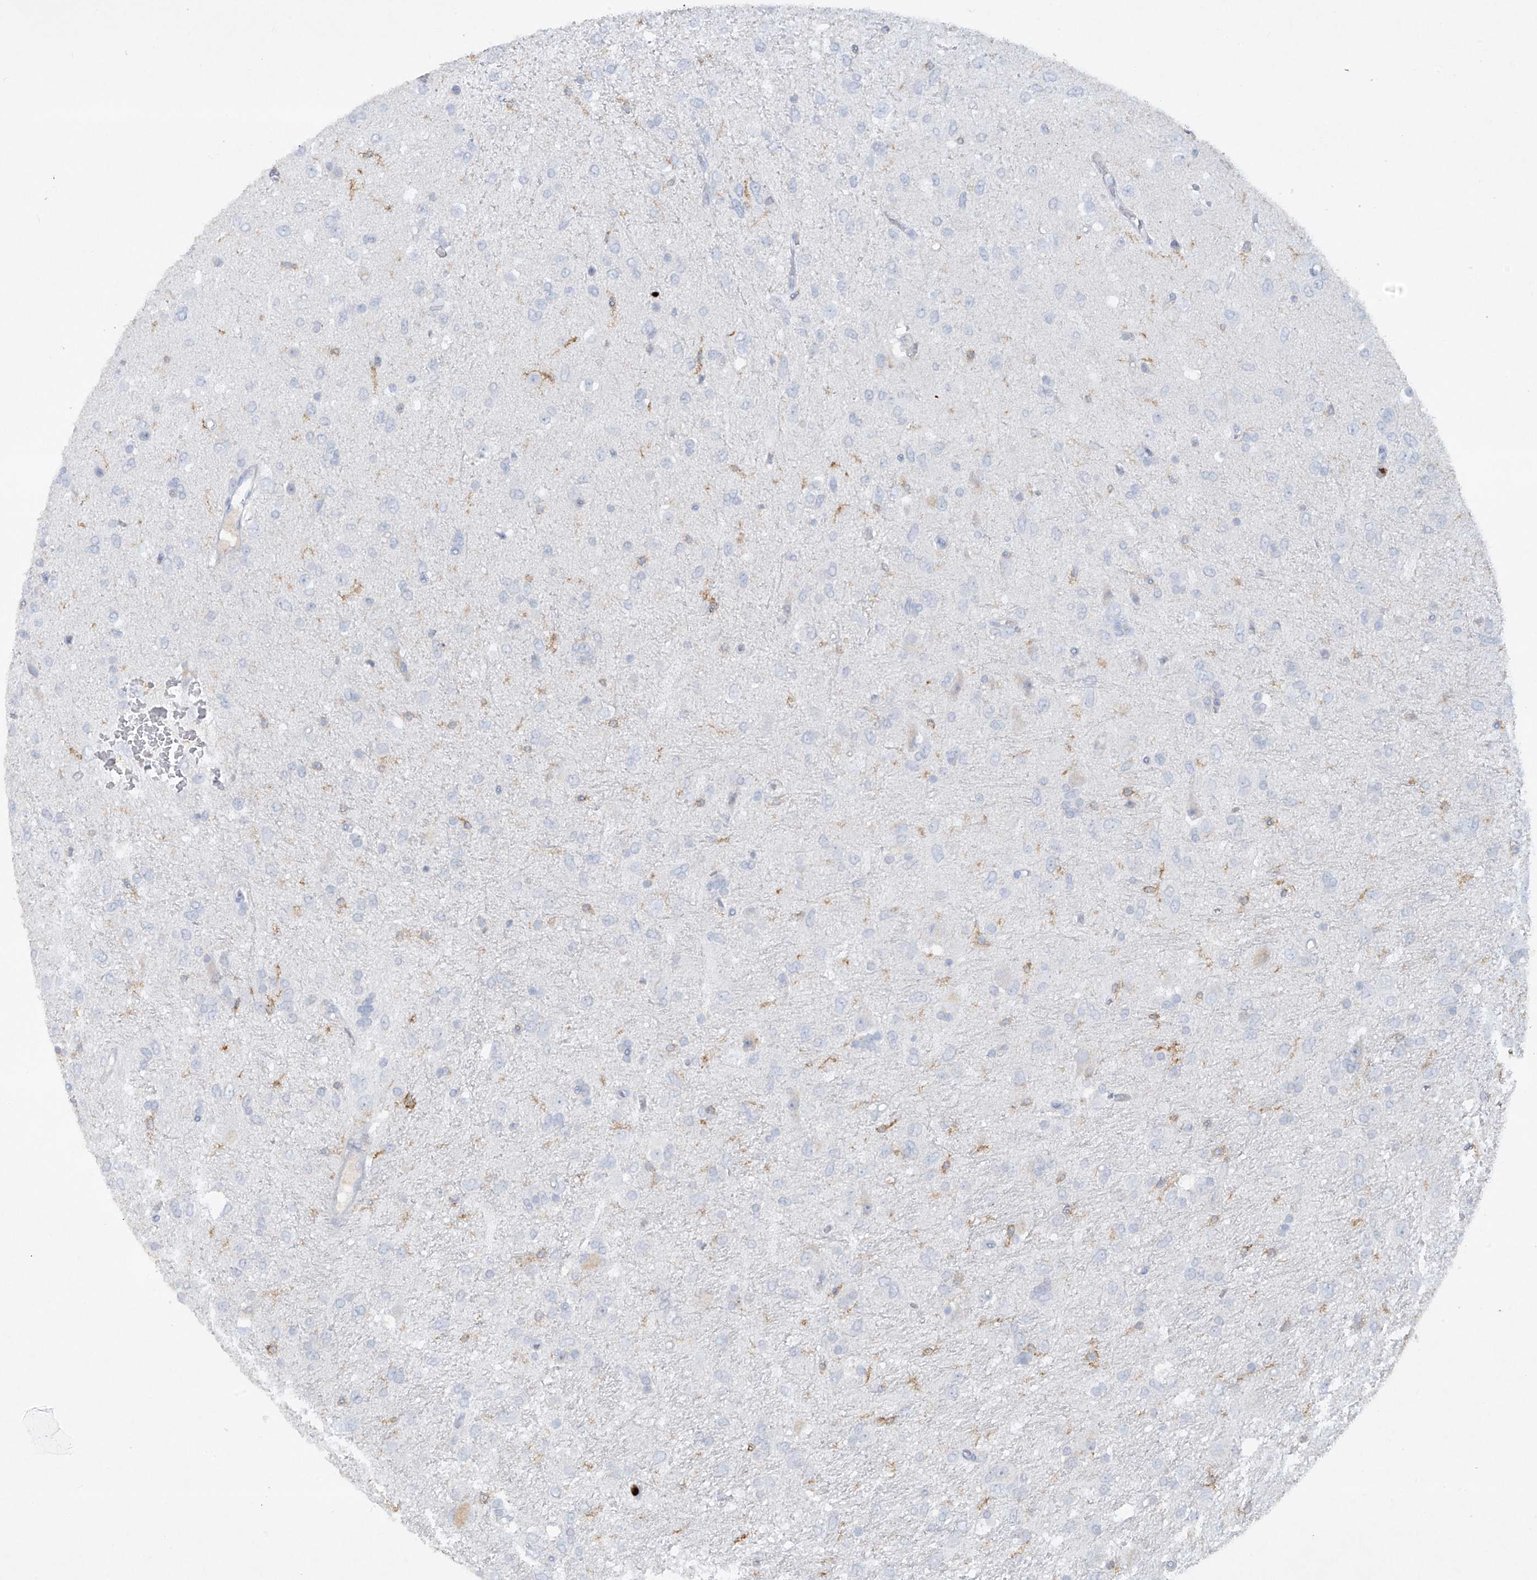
{"staining": {"intensity": "negative", "quantity": "none", "location": "none"}, "tissue": "glioma", "cell_type": "Tumor cells", "image_type": "cancer", "snomed": [{"axis": "morphology", "description": "Glioma, malignant, Low grade"}, {"axis": "topography", "description": "Brain"}], "caption": "Tumor cells are negative for protein expression in human glioma.", "gene": "FCGR3A", "patient": {"sex": "male", "age": 77}}